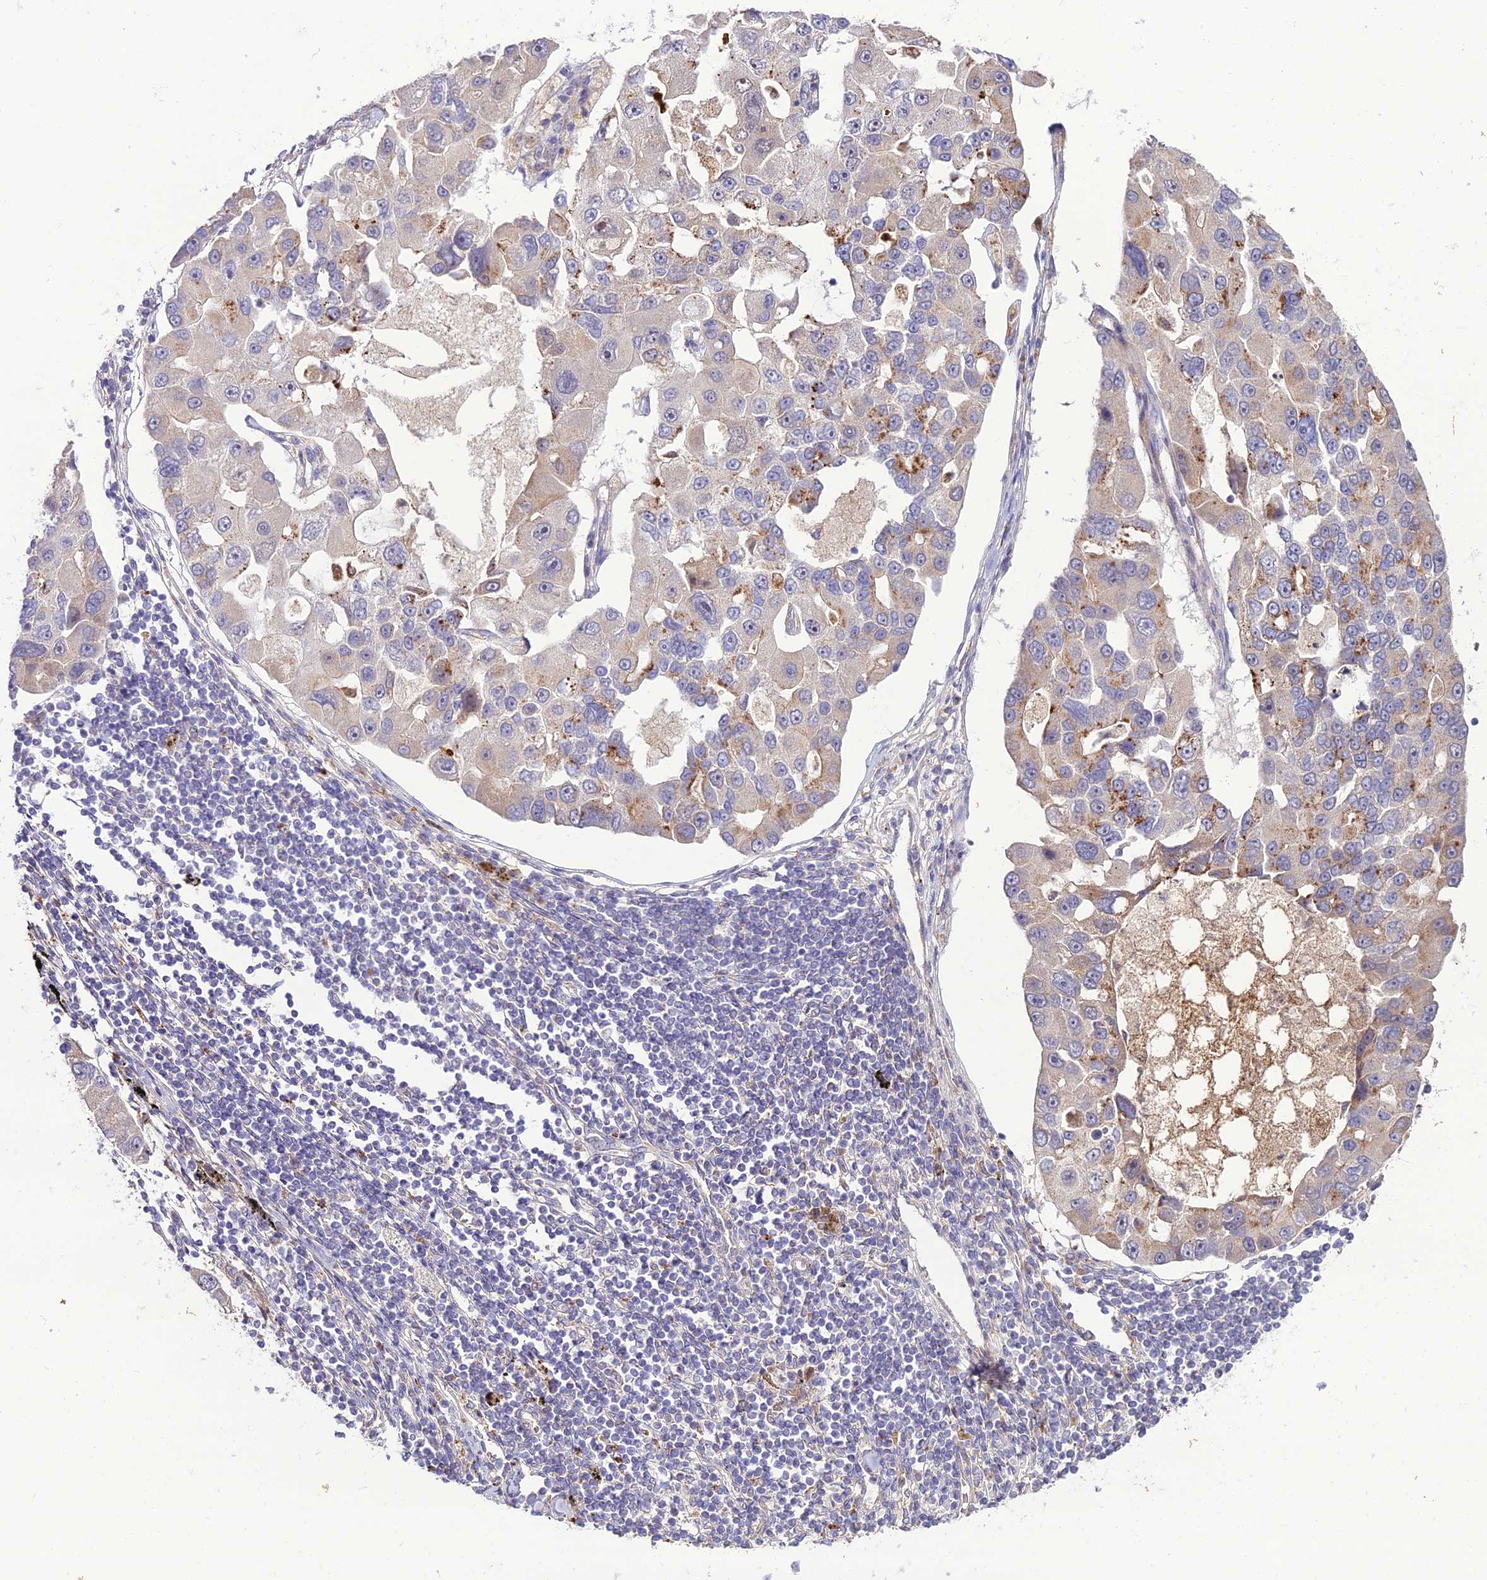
{"staining": {"intensity": "moderate", "quantity": "25%-75%", "location": "cytoplasmic/membranous"}, "tissue": "lung cancer", "cell_type": "Tumor cells", "image_type": "cancer", "snomed": [{"axis": "morphology", "description": "Adenocarcinoma, NOS"}, {"axis": "topography", "description": "Lung"}], "caption": "Immunohistochemistry (DAB (3,3'-diaminobenzidine)) staining of adenocarcinoma (lung) reveals moderate cytoplasmic/membranous protein expression in approximately 25%-75% of tumor cells. The protein is shown in brown color, while the nuclei are stained blue.", "gene": "EID2", "patient": {"sex": "female", "age": 54}}